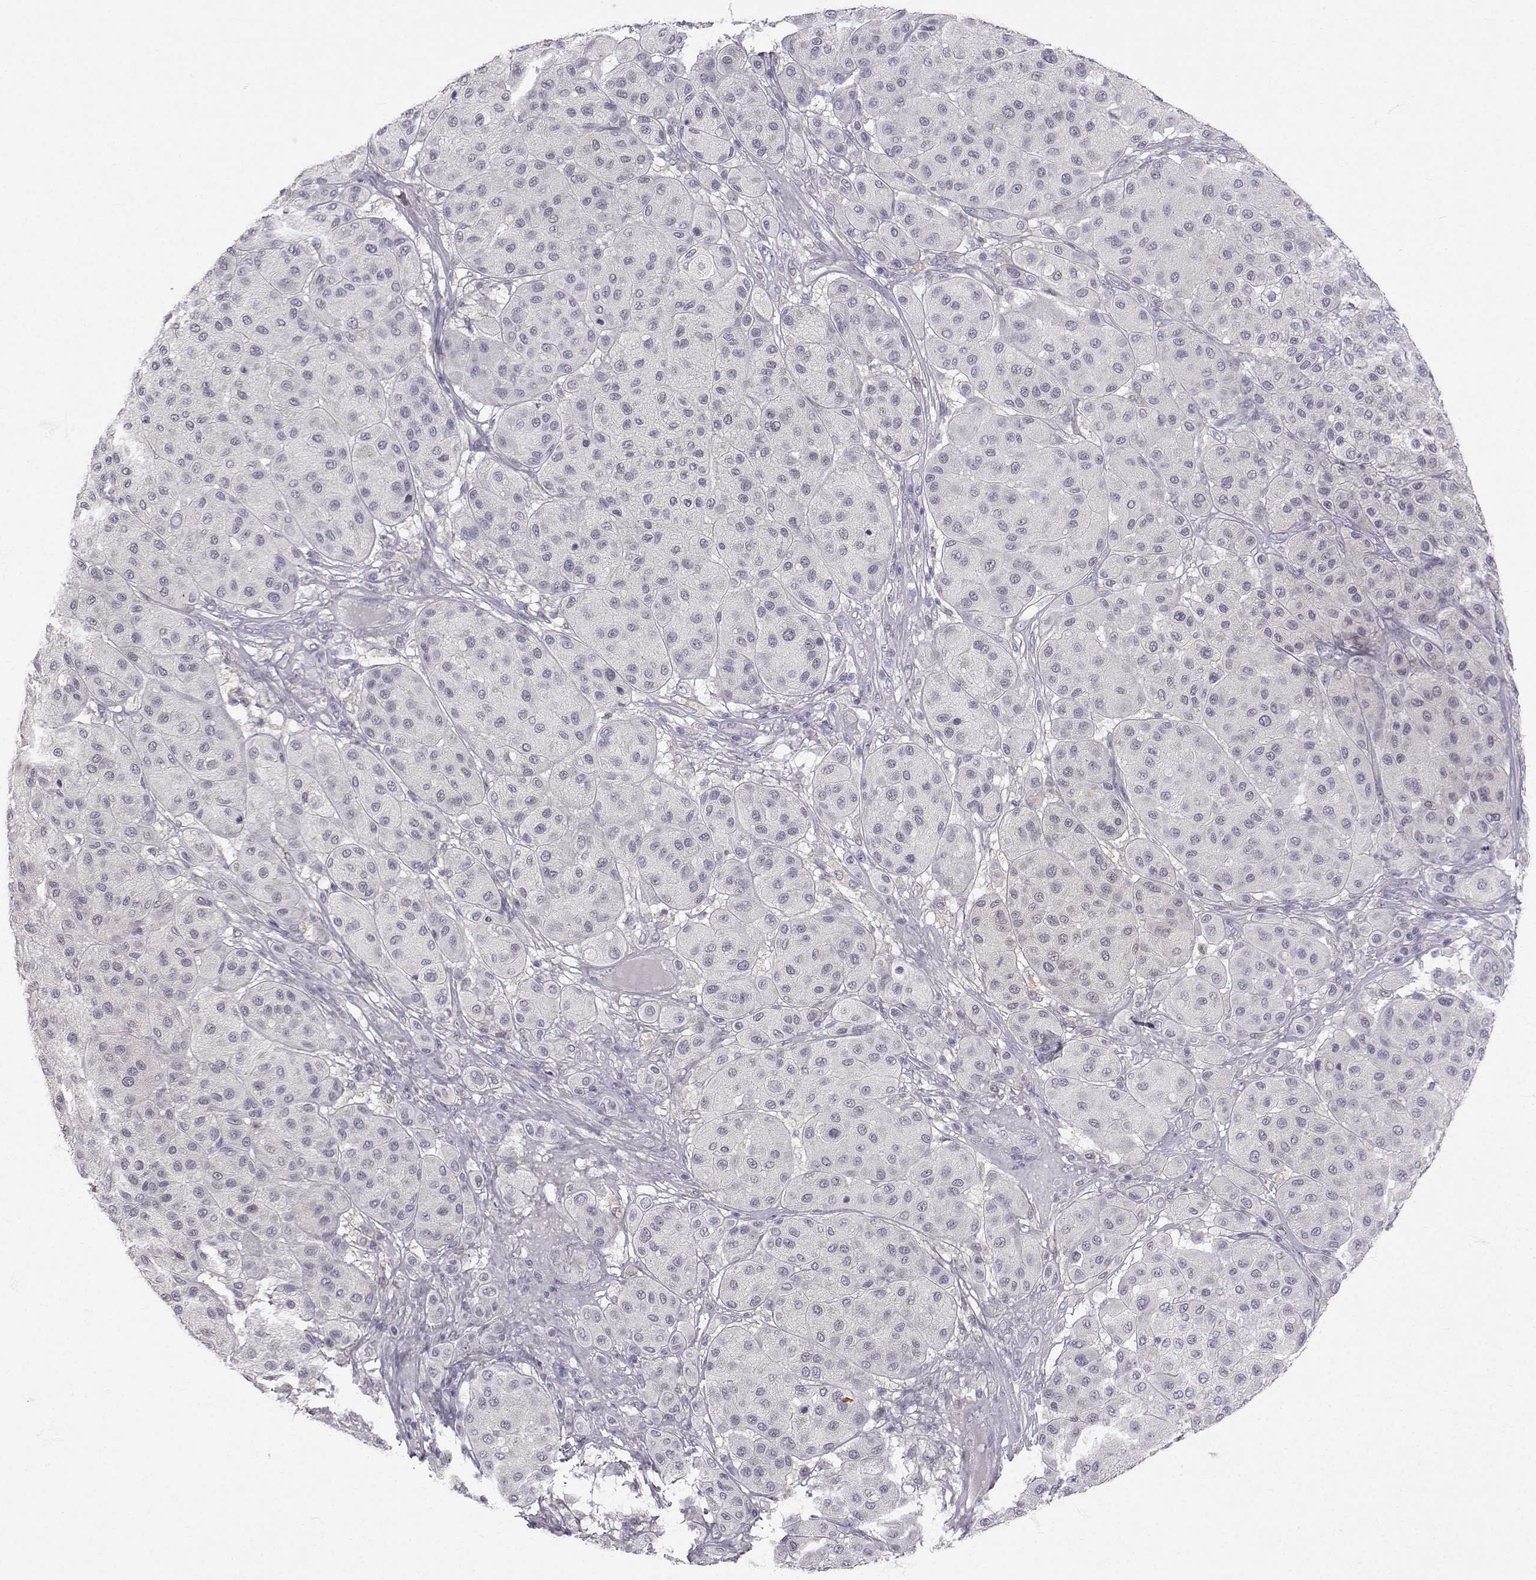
{"staining": {"intensity": "negative", "quantity": "none", "location": "none"}, "tissue": "melanoma", "cell_type": "Tumor cells", "image_type": "cancer", "snomed": [{"axis": "morphology", "description": "Malignant melanoma, Metastatic site"}, {"axis": "topography", "description": "Smooth muscle"}], "caption": "Immunohistochemistry (IHC) of human melanoma demonstrates no positivity in tumor cells.", "gene": "ZNF185", "patient": {"sex": "male", "age": 41}}